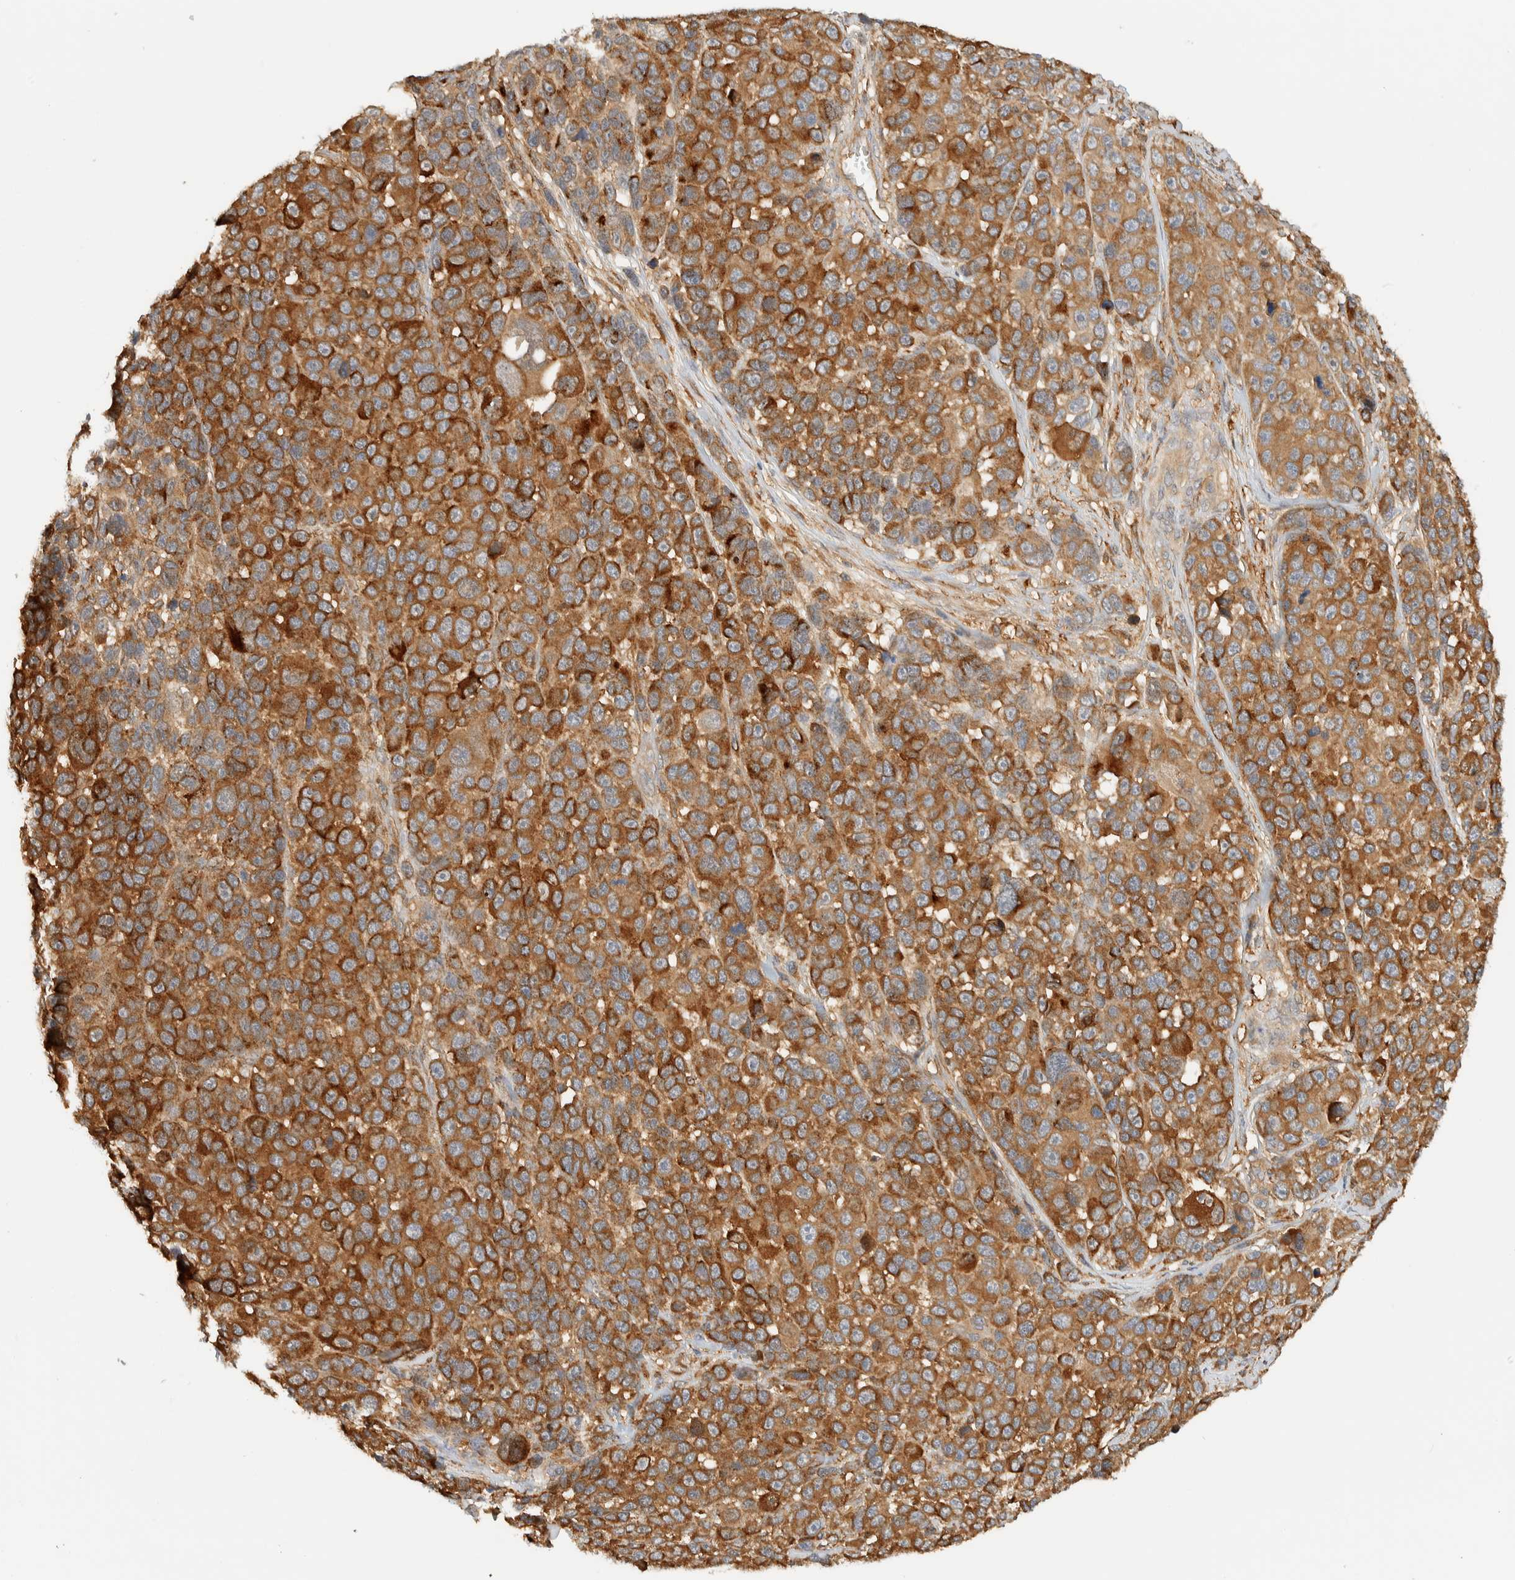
{"staining": {"intensity": "strong", "quantity": ">75%", "location": "cytoplasmic/membranous"}, "tissue": "melanoma", "cell_type": "Tumor cells", "image_type": "cancer", "snomed": [{"axis": "morphology", "description": "Malignant melanoma, NOS"}, {"axis": "topography", "description": "Skin"}], "caption": "Immunohistochemical staining of human malignant melanoma exhibits high levels of strong cytoplasmic/membranous expression in approximately >75% of tumor cells.", "gene": "TMEM192", "patient": {"sex": "male", "age": 53}}